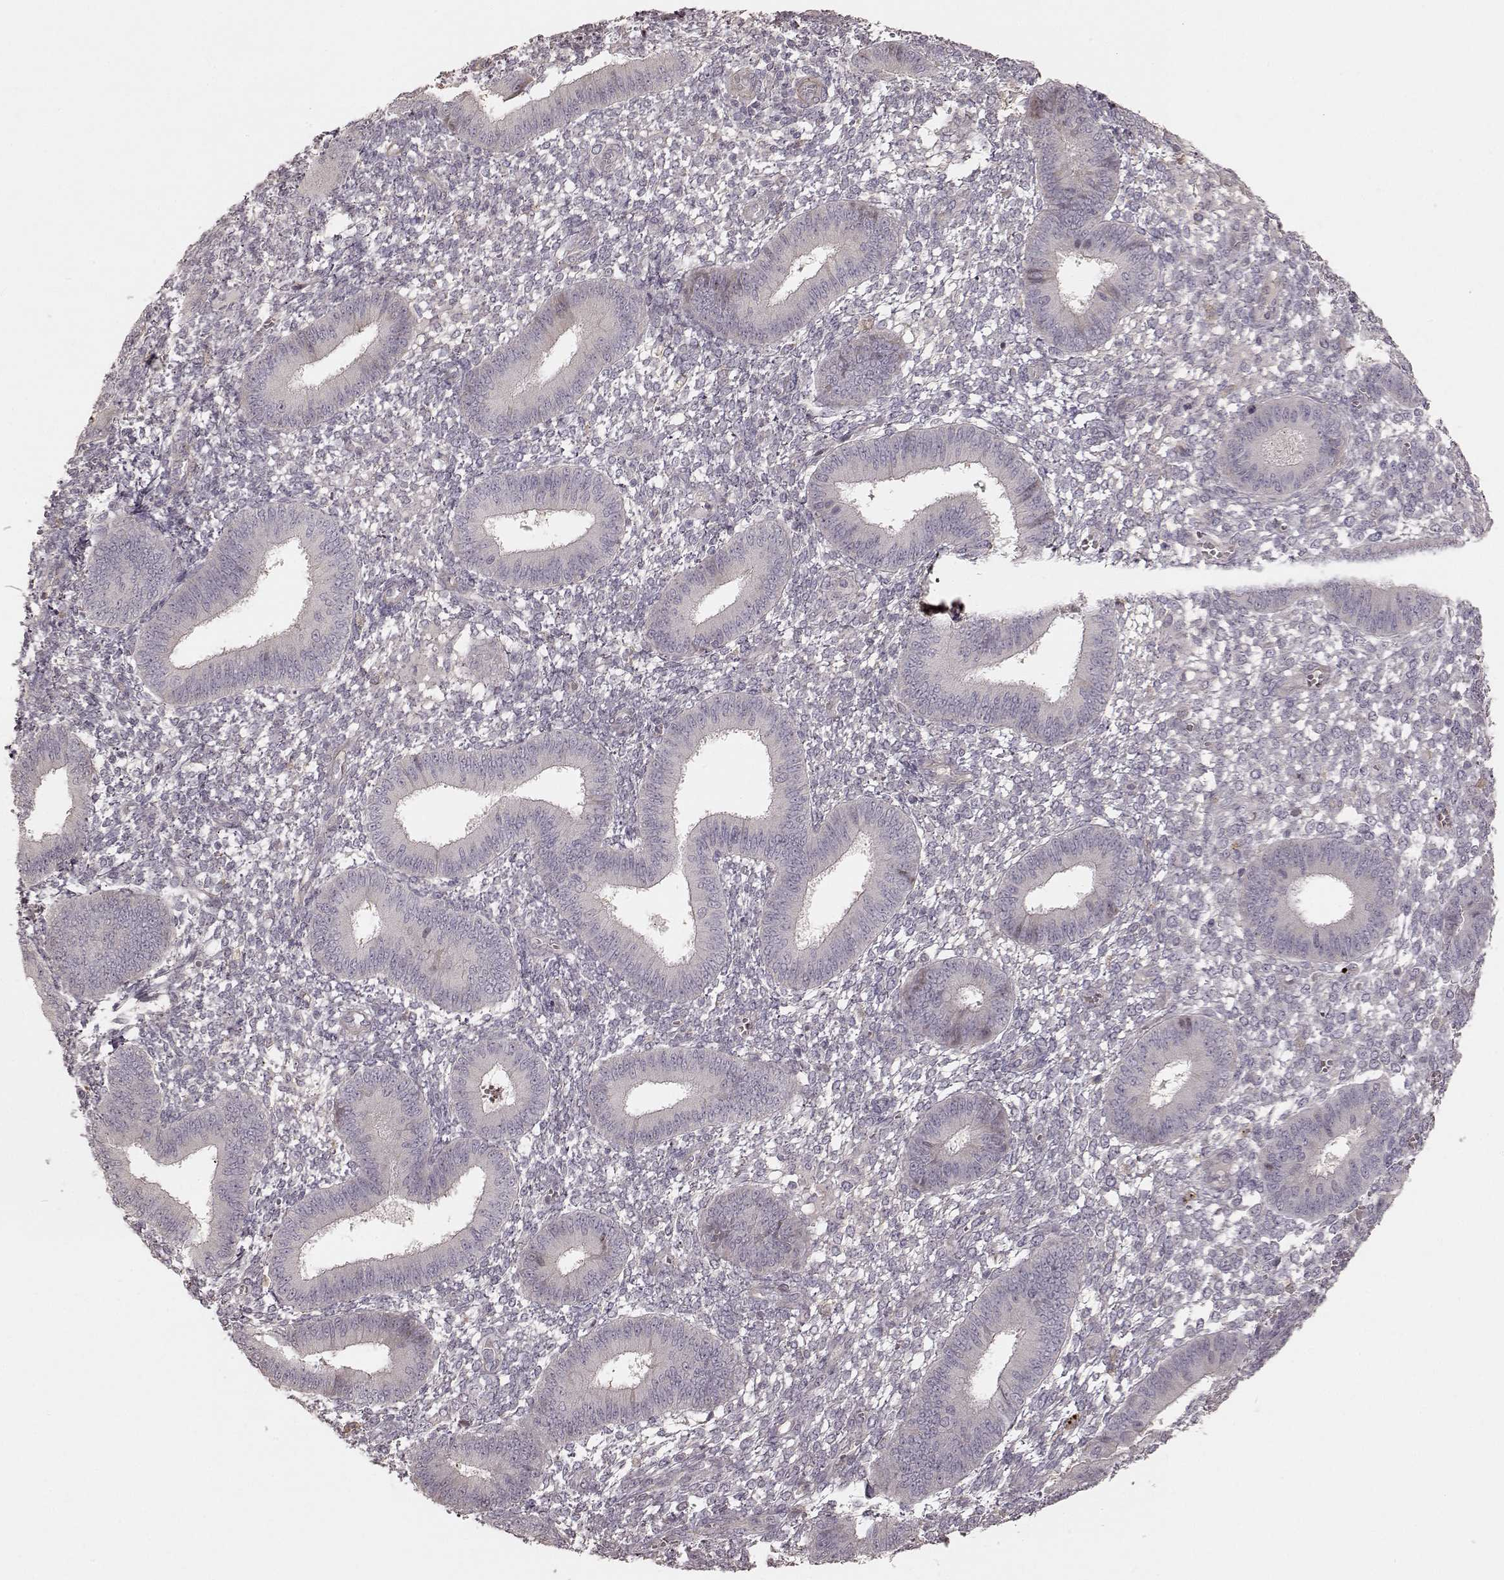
{"staining": {"intensity": "negative", "quantity": "none", "location": "none"}, "tissue": "endometrium", "cell_type": "Cells in endometrial stroma", "image_type": "normal", "snomed": [{"axis": "morphology", "description": "Normal tissue, NOS"}, {"axis": "topography", "description": "Endometrium"}], "caption": "This is an immunohistochemistry photomicrograph of normal endometrium. There is no positivity in cells in endometrial stroma.", "gene": "KCNJ9", "patient": {"sex": "female", "age": 42}}